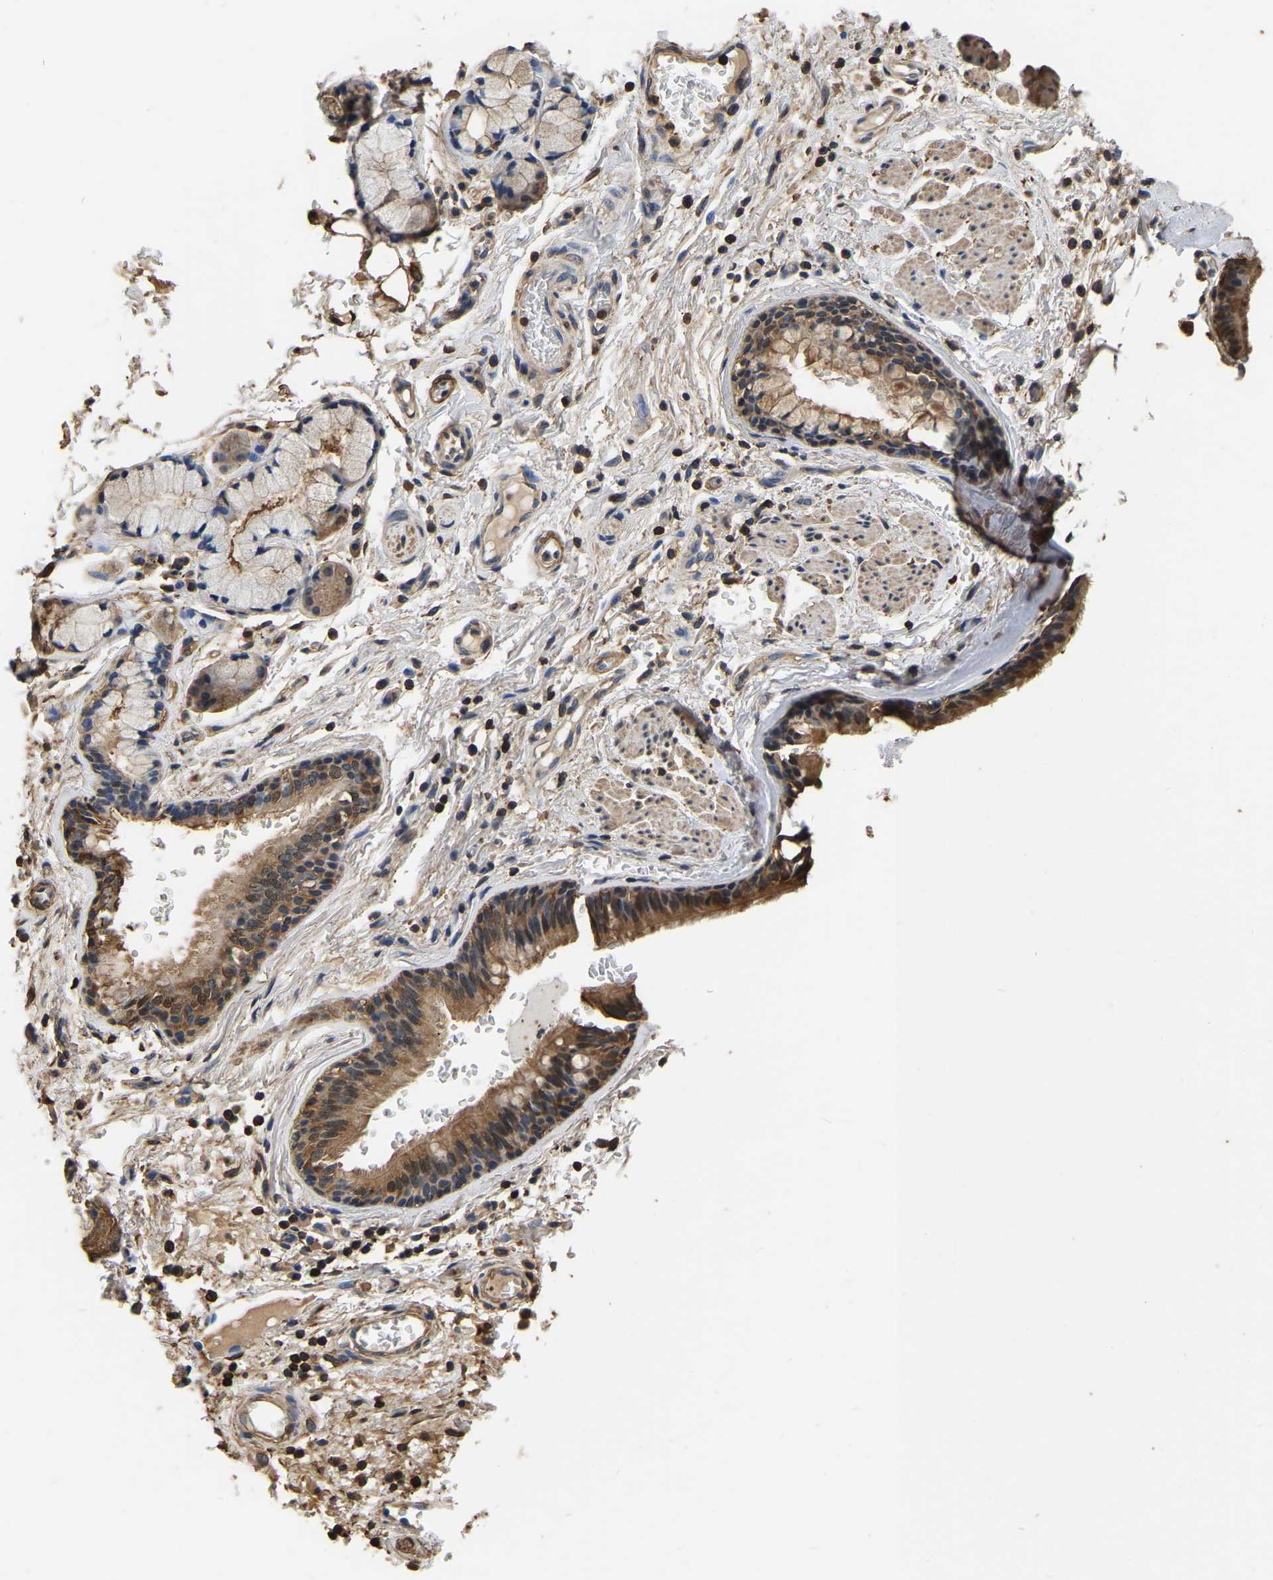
{"staining": {"intensity": "moderate", "quantity": ">75%", "location": "cytoplasmic/membranous"}, "tissue": "bronchus", "cell_type": "Respiratory epithelial cells", "image_type": "normal", "snomed": [{"axis": "morphology", "description": "Normal tissue, NOS"}, {"axis": "topography", "description": "Cartilage tissue"}], "caption": "IHC micrograph of unremarkable bronchus stained for a protein (brown), which reveals medium levels of moderate cytoplasmic/membranous staining in about >75% of respiratory epithelial cells.", "gene": "LDHB", "patient": {"sex": "female", "age": 63}}